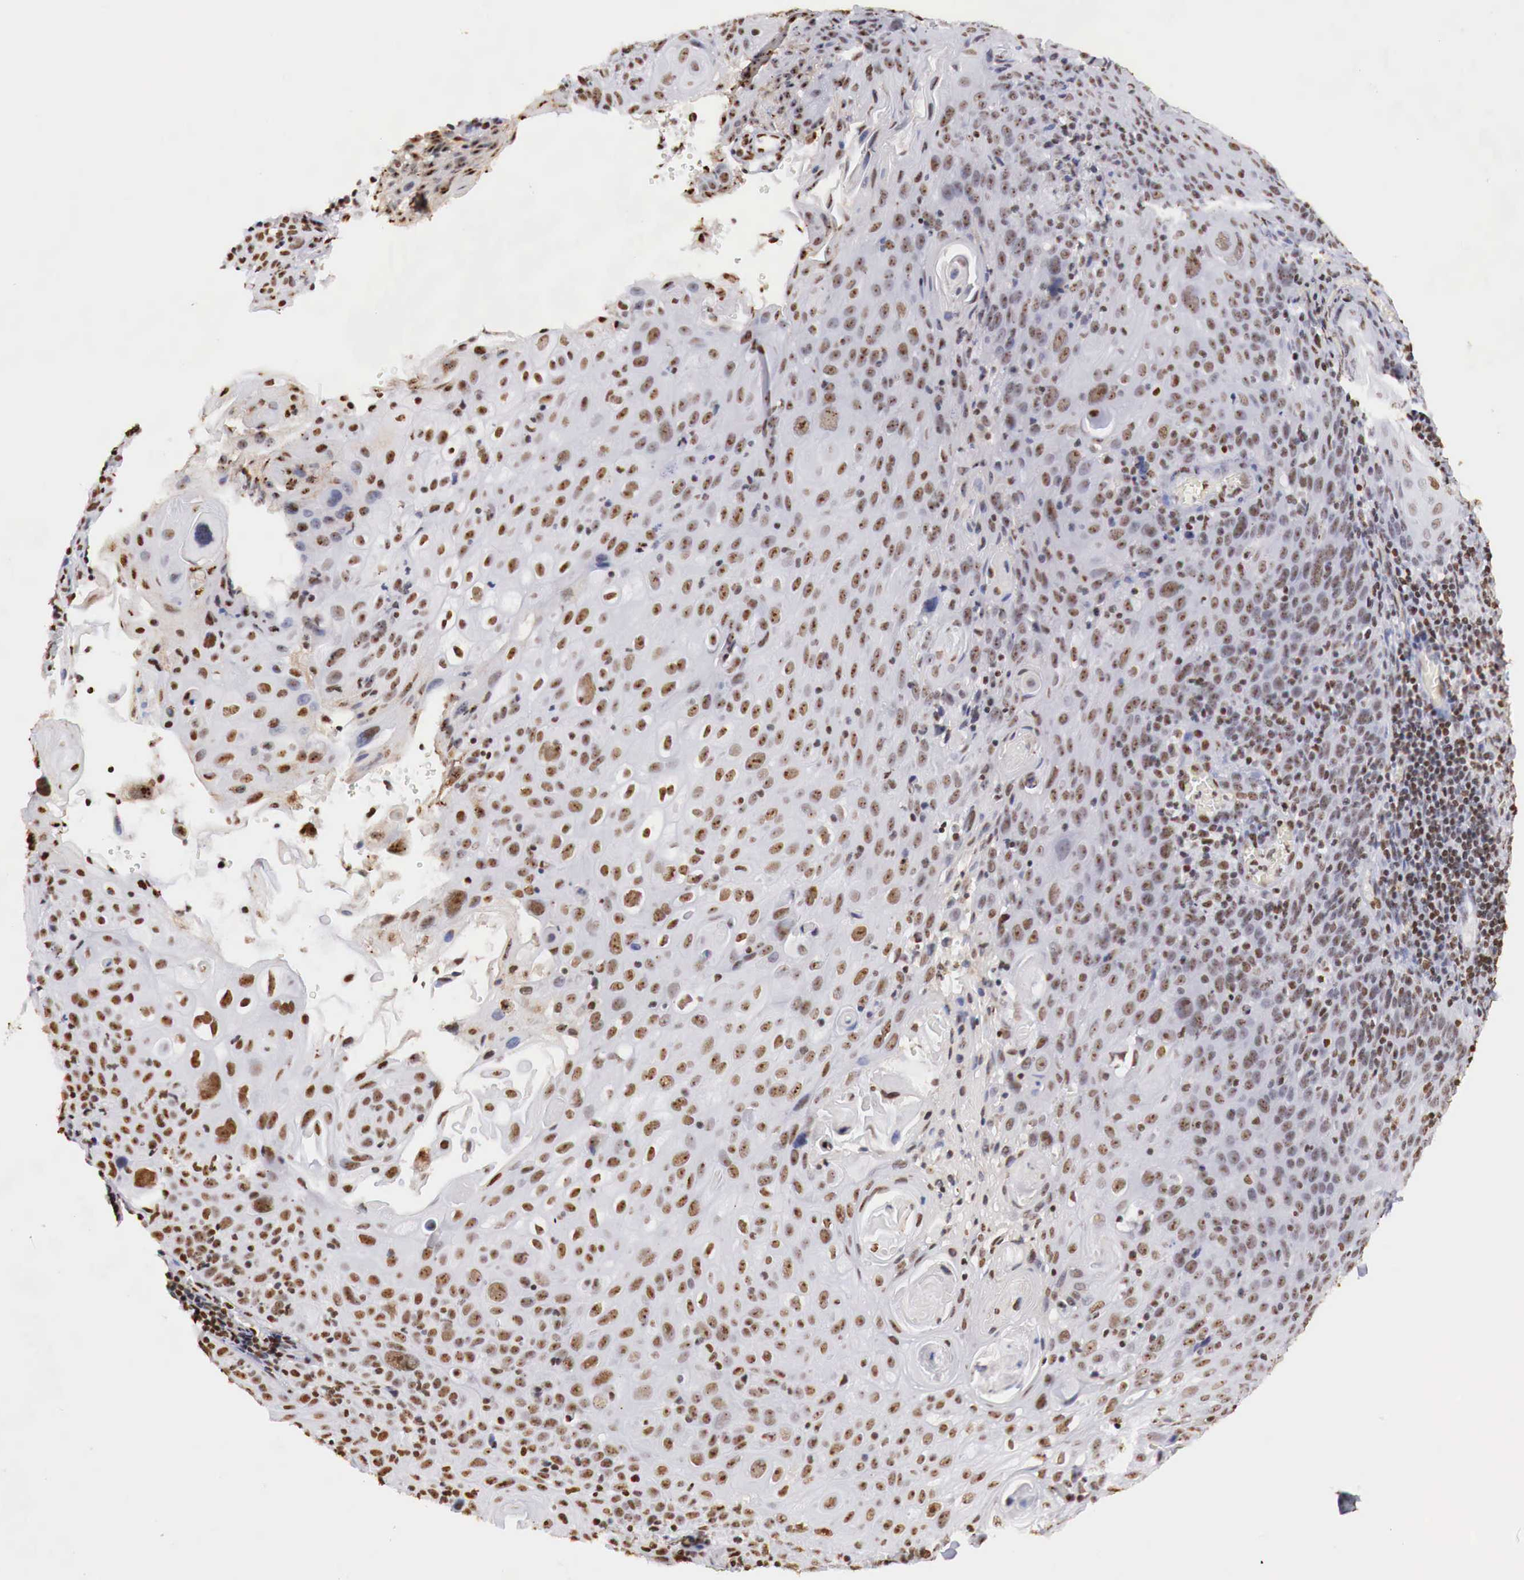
{"staining": {"intensity": "strong", "quantity": ">75%", "location": "nuclear"}, "tissue": "cervical cancer", "cell_type": "Tumor cells", "image_type": "cancer", "snomed": [{"axis": "morphology", "description": "Squamous cell carcinoma, NOS"}, {"axis": "topography", "description": "Cervix"}], "caption": "Cervical squamous cell carcinoma stained with IHC reveals strong nuclear positivity in about >75% of tumor cells.", "gene": "DKC1", "patient": {"sex": "female", "age": 54}}